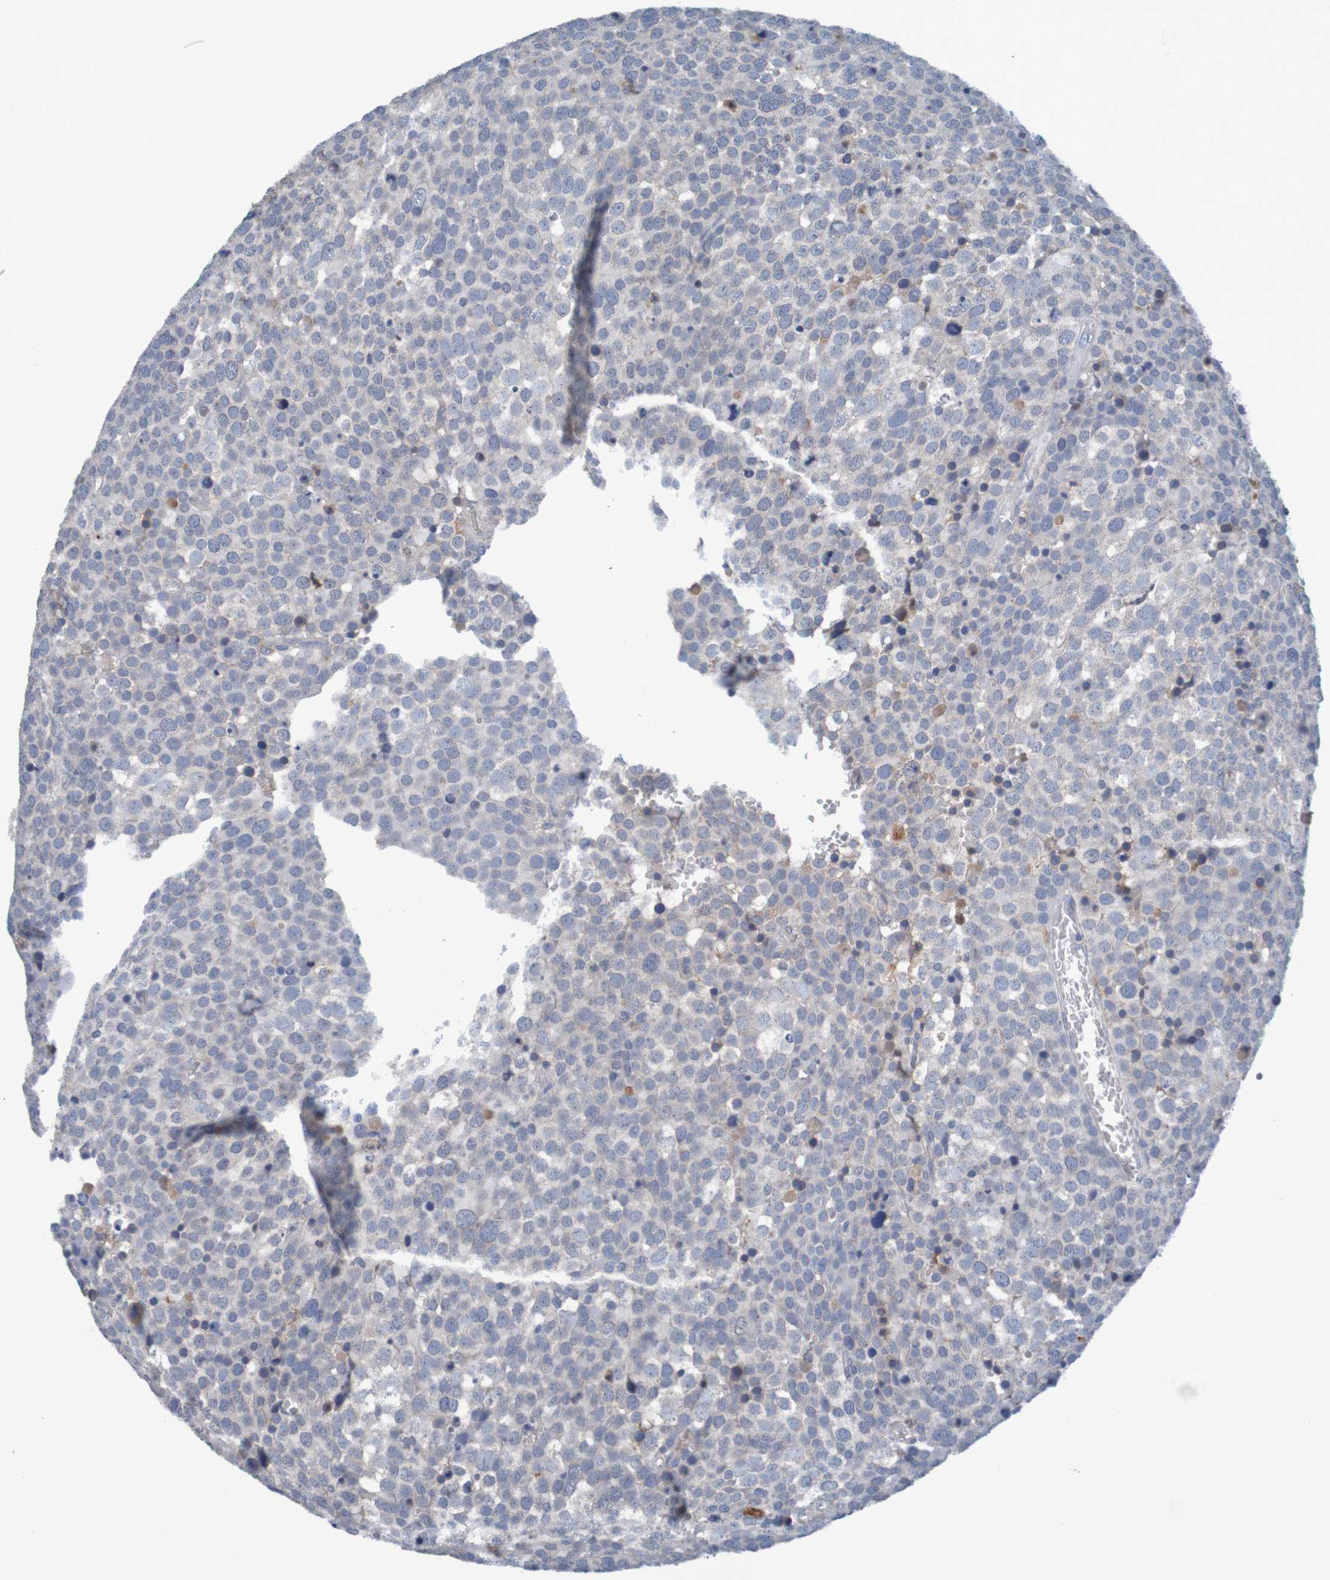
{"staining": {"intensity": "weak", "quantity": "<25%", "location": "cytoplasmic/membranous"}, "tissue": "testis cancer", "cell_type": "Tumor cells", "image_type": "cancer", "snomed": [{"axis": "morphology", "description": "Seminoma, NOS"}, {"axis": "topography", "description": "Testis"}], "caption": "Testis cancer stained for a protein using IHC displays no expression tumor cells.", "gene": "LTA", "patient": {"sex": "male", "age": 71}}